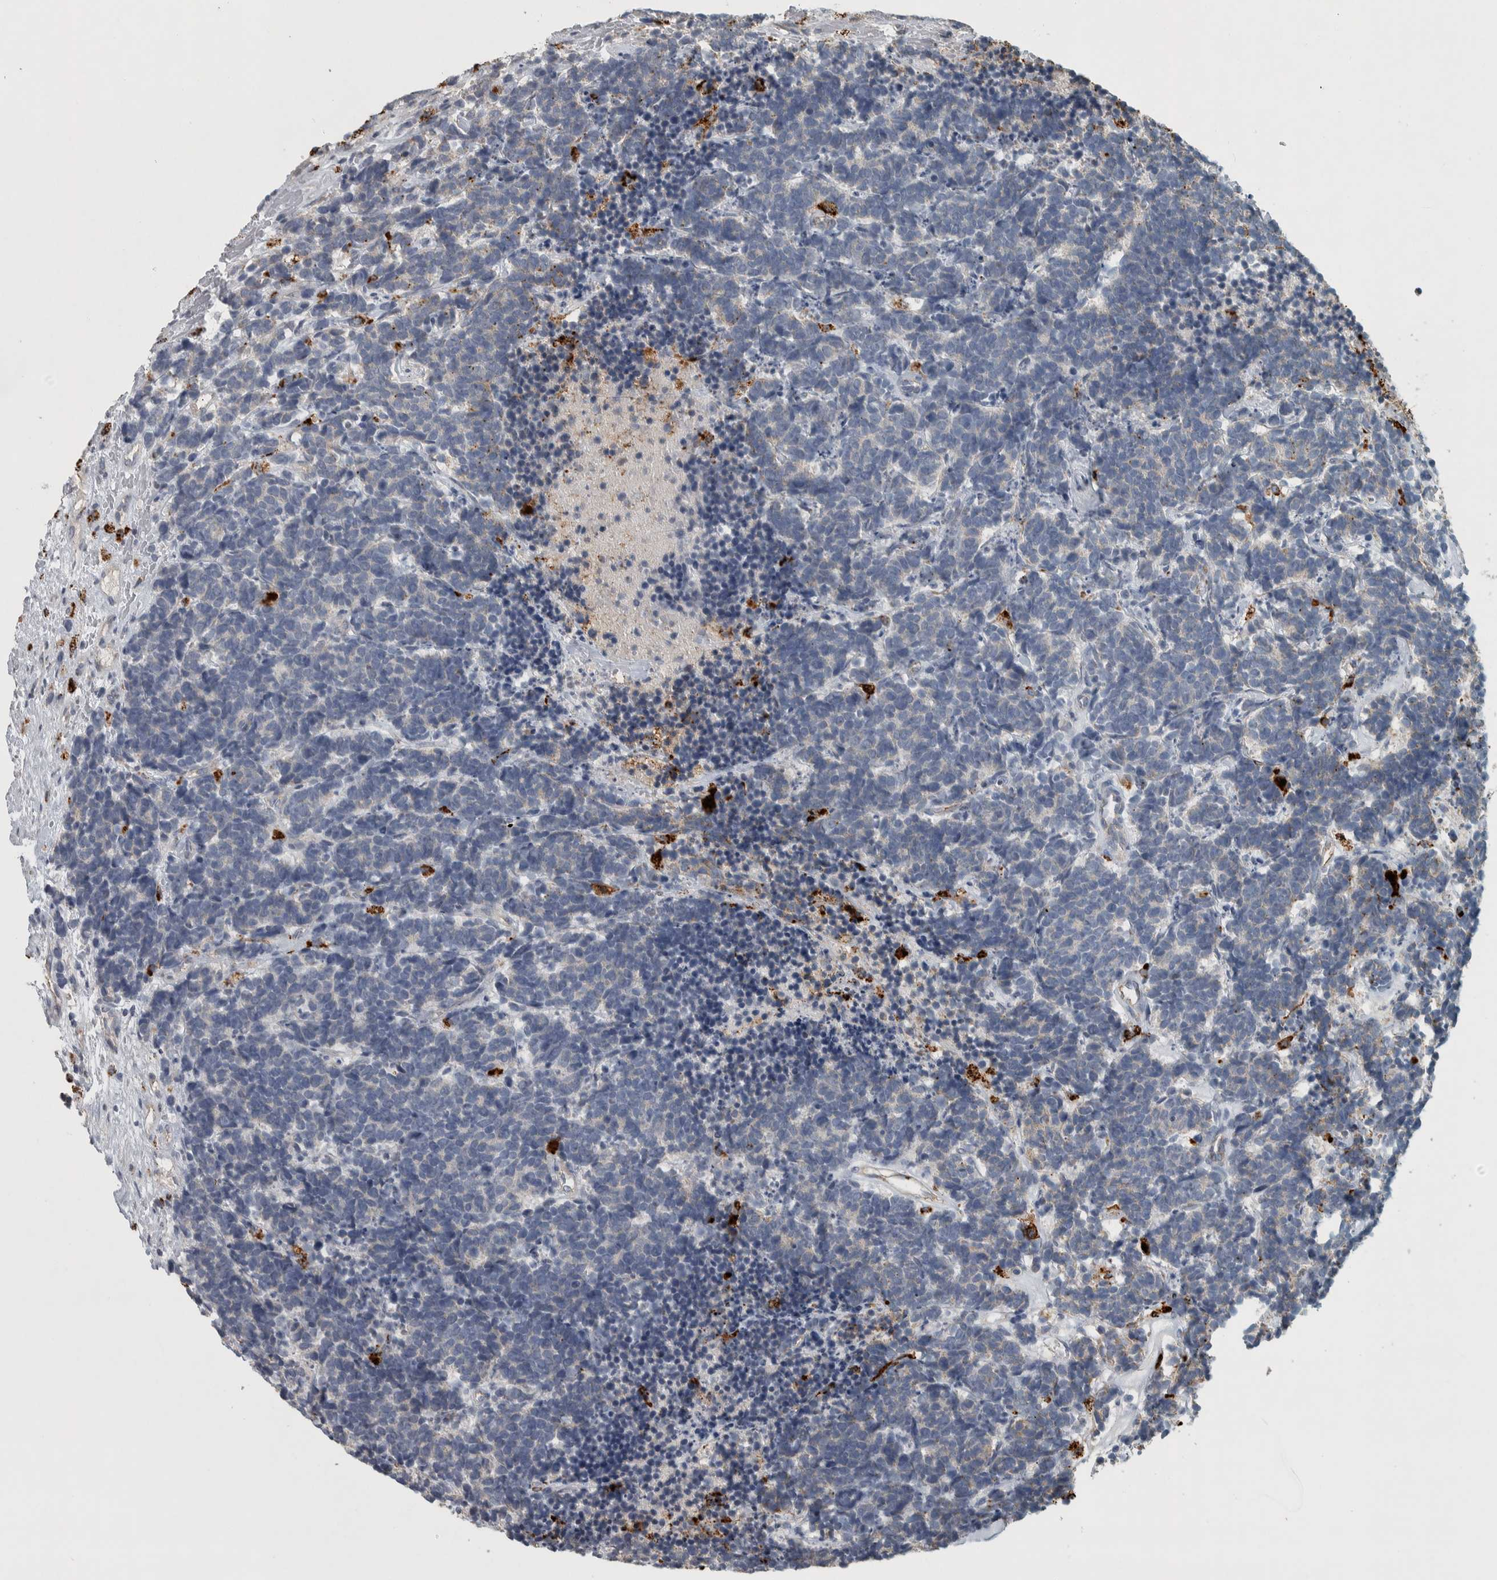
{"staining": {"intensity": "weak", "quantity": "<25%", "location": "cytoplasmic/membranous"}, "tissue": "carcinoid", "cell_type": "Tumor cells", "image_type": "cancer", "snomed": [{"axis": "morphology", "description": "Carcinoma, NOS"}, {"axis": "morphology", "description": "Carcinoid, malignant, NOS"}, {"axis": "topography", "description": "Urinary bladder"}], "caption": "The histopathology image exhibits no significant staining in tumor cells of carcinoma. The staining was performed using DAB (3,3'-diaminobenzidine) to visualize the protein expression in brown, while the nuclei were stained in blue with hematoxylin (Magnification: 20x).", "gene": "FAM78A", "patient": {"sex": "male", "age": 57}}